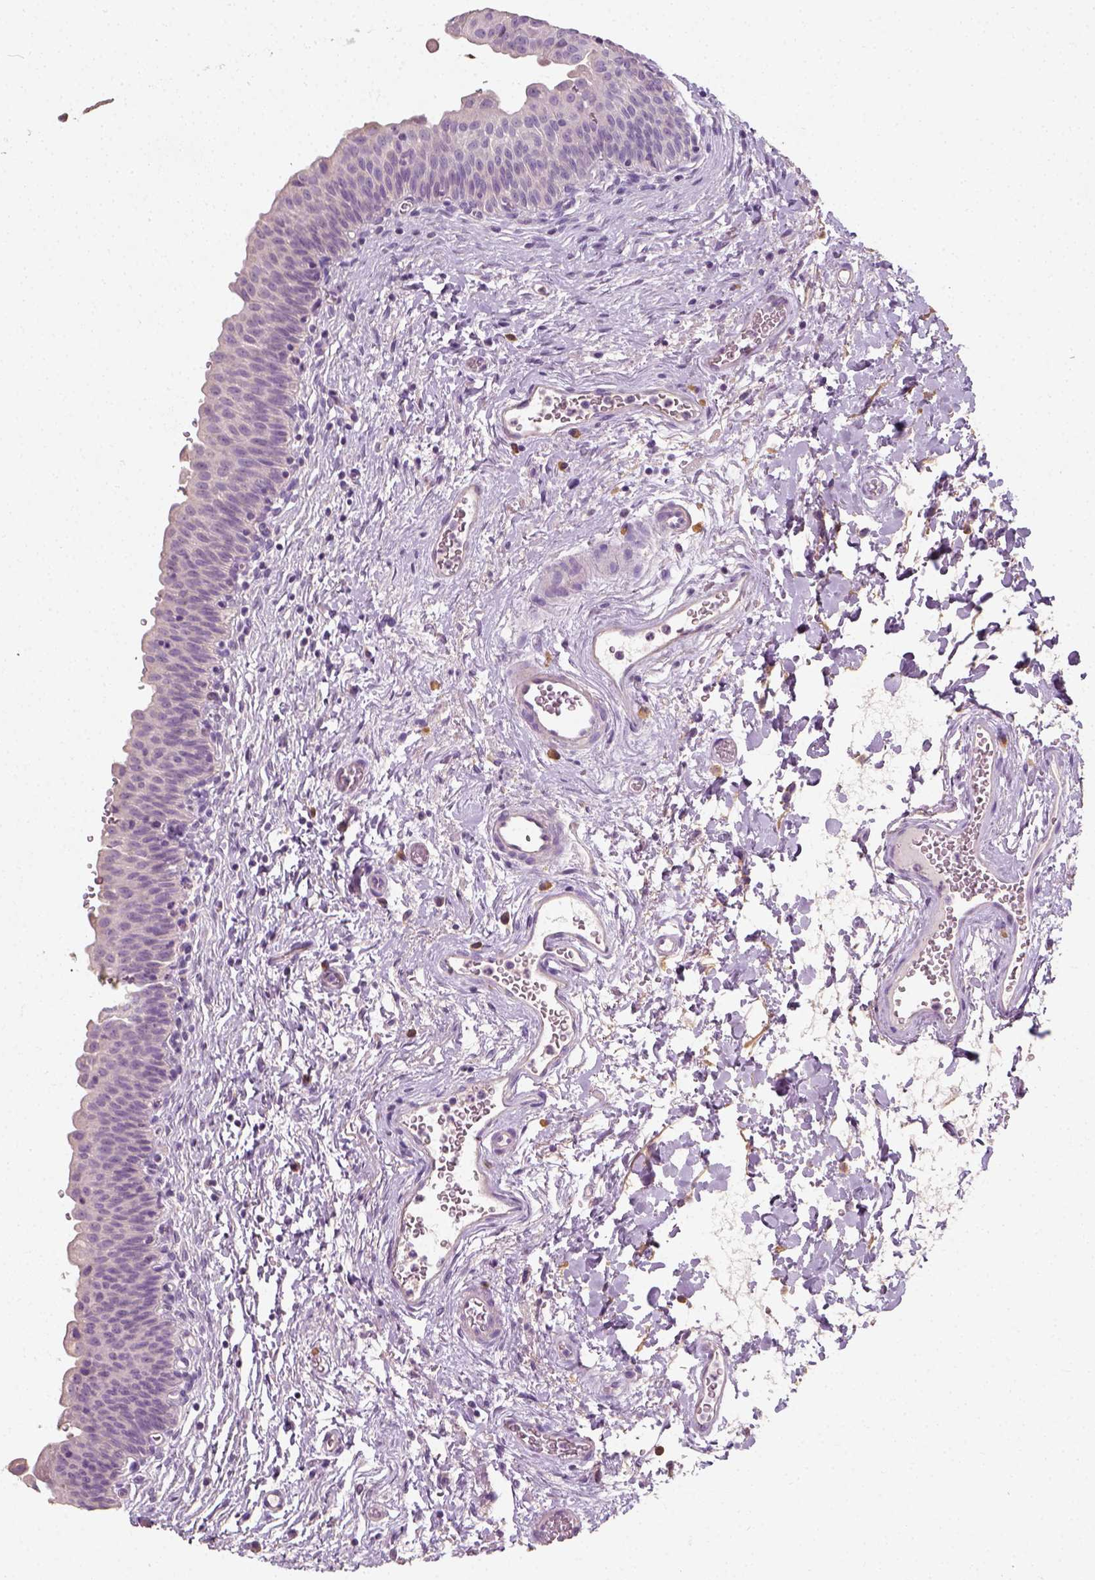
{"staining": {"intensity": "negative", "quantity": "none", "location": "none"}, "tissue": "urinary bladder", "cell_type": "Urothelial cells", "image_type": "normal", "snomed": [{"axis": "morphology", "description": "Normal tissue, NOS"}, {"axis": "topography", "description": "Urinary bladder"}], "caption": "A photomicrograph of human urinary bladder is negative for staining in urothelial cells. The staining is performed using DAB (3,3'-diaminobenzidine) brown chromogen with nuclei counter-stained in using hematoxylin.", "gene": "DHCR24", "patient": {"sex": "male", "age": 56}}